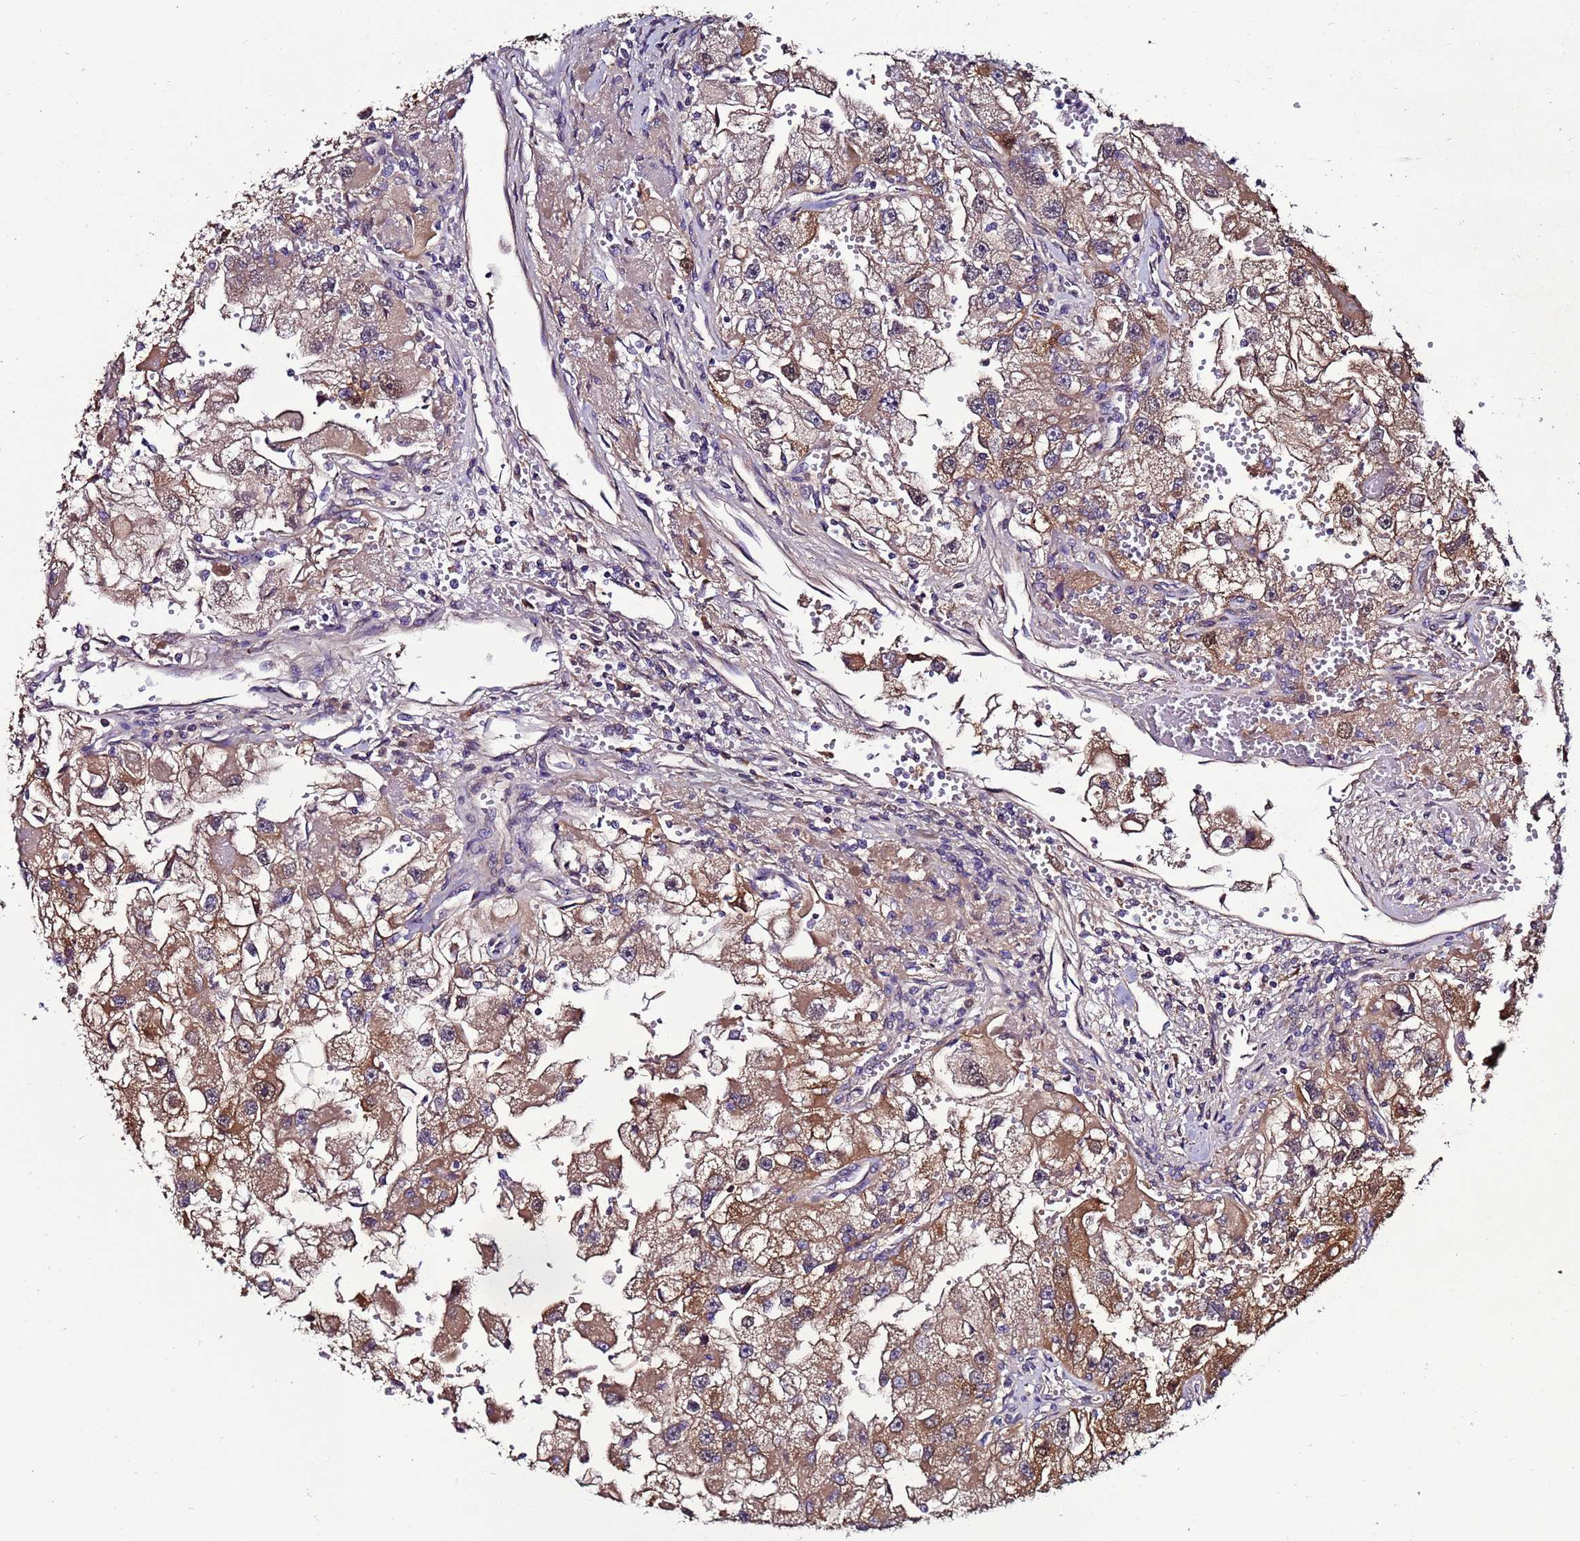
{"staining": {"intensity": "moderate", "quantity": ">75%", "location": "cytoplasmic/membranous"}, "tissue": "renal cancer", "cell_type": "Tumor cells", "image_type": "cancer", "snomed": [{"axis": "morphology", "description": "Adenocarcinoma, NOS"}, {"axis": "topography", "description": "Kidney"}], "caption": "Renal cancer stained with immunohistochemistry shows moderate cytoplasmic/membranous staining in approximately >75% of tumor cells.", "gene": "NAXE", "patient": {"sex": "male", "age": 63}}